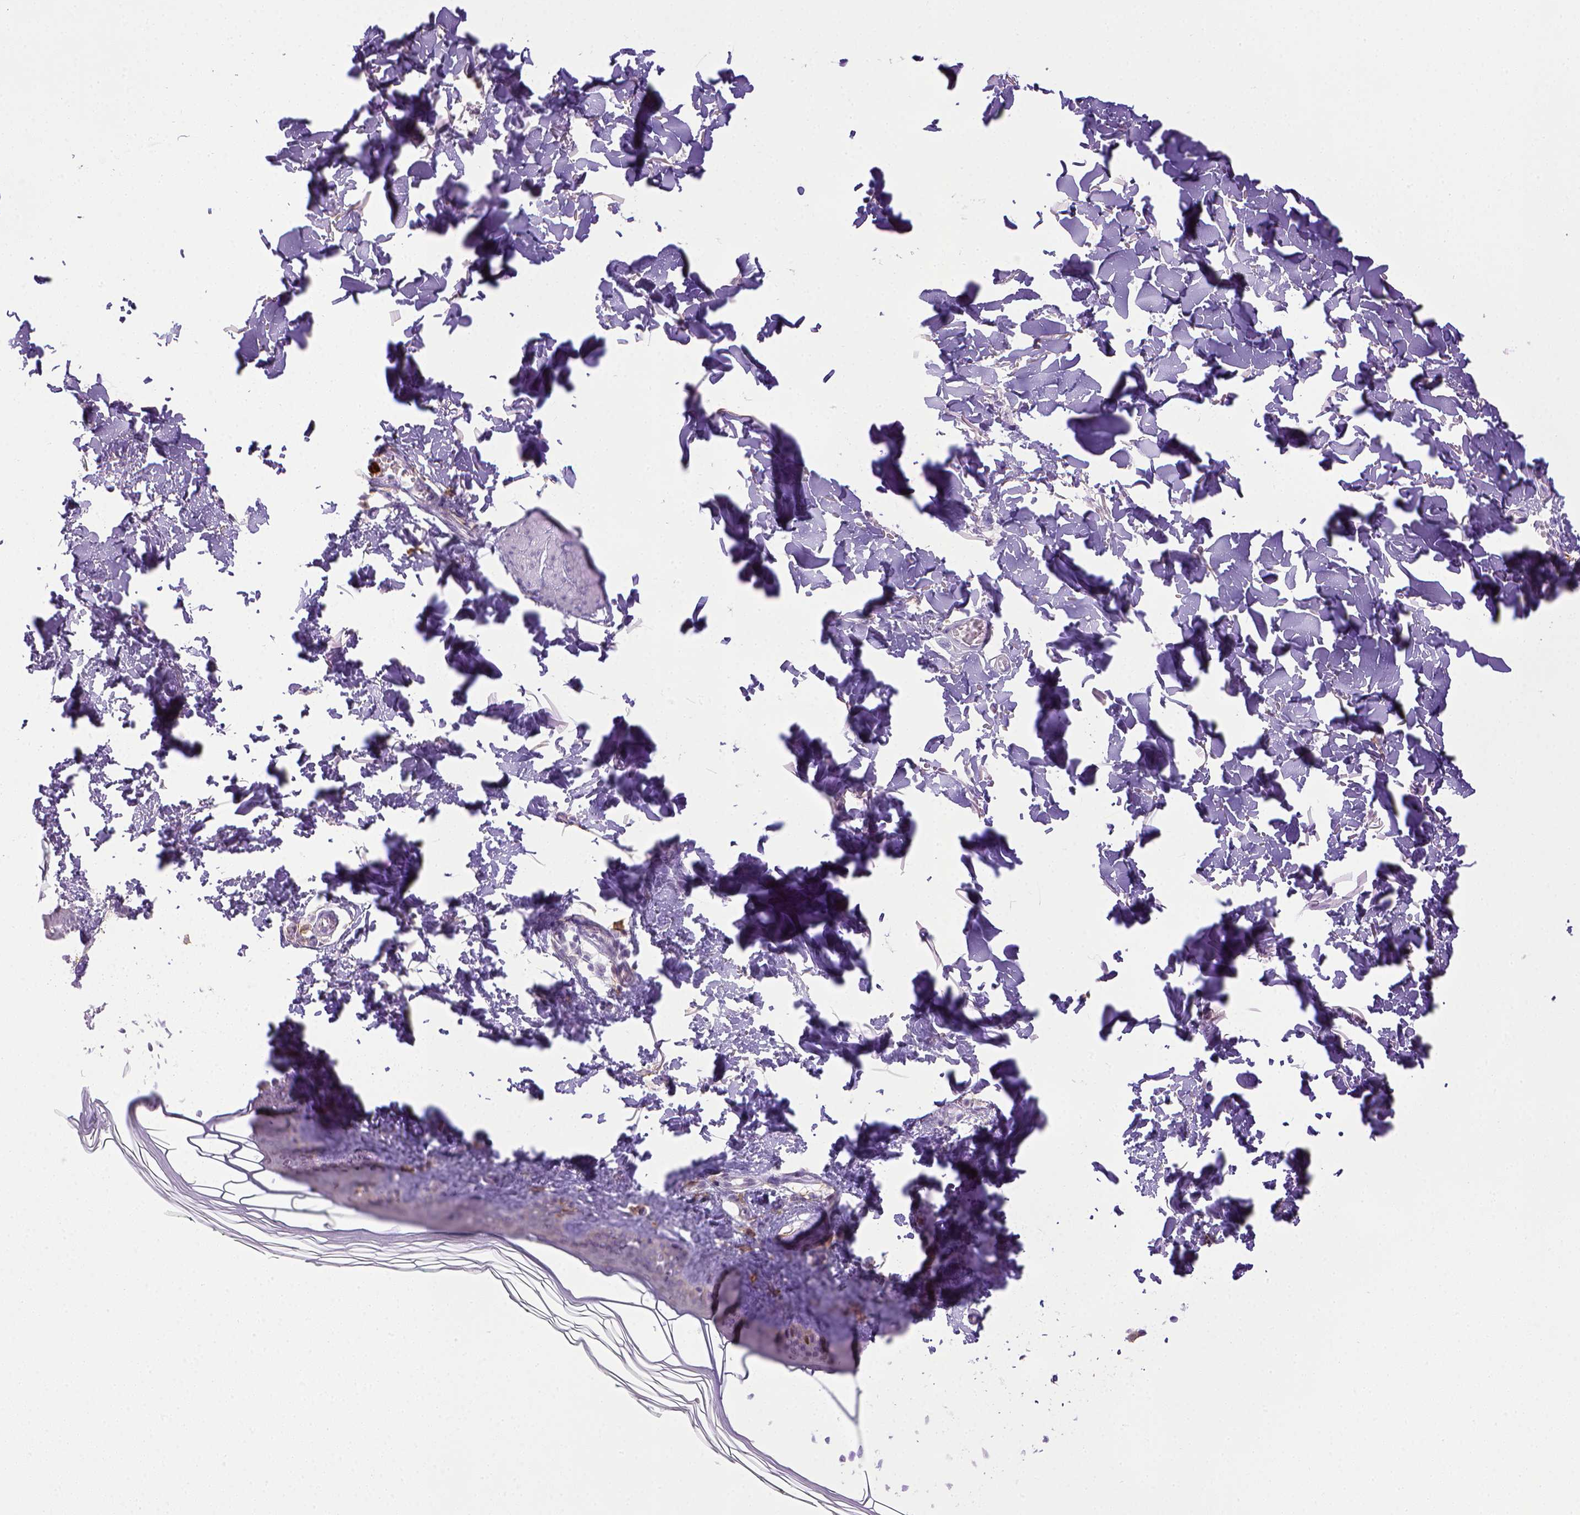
{"staining": {"intensity": "negative", "quantity": "none", "location": "none"}, "tissue": "skin", "cell_type": "Fibroblasts", "image_type": "normal", "snomed": [{"axis": "morphology", "description": "Normal tissue, NOS"}, {"axis": "topography", "description": "Skin"}, {"axis": "topography", "description": "Peripheral nerve tissue"}], "caption": "IHC of unremarkable human skin displays no staining in fibroblasts. (IHC, brightfield microscopy, high magnification).", "gene": "ITGAM", "patient": {"sex": "female", "age": 45}}